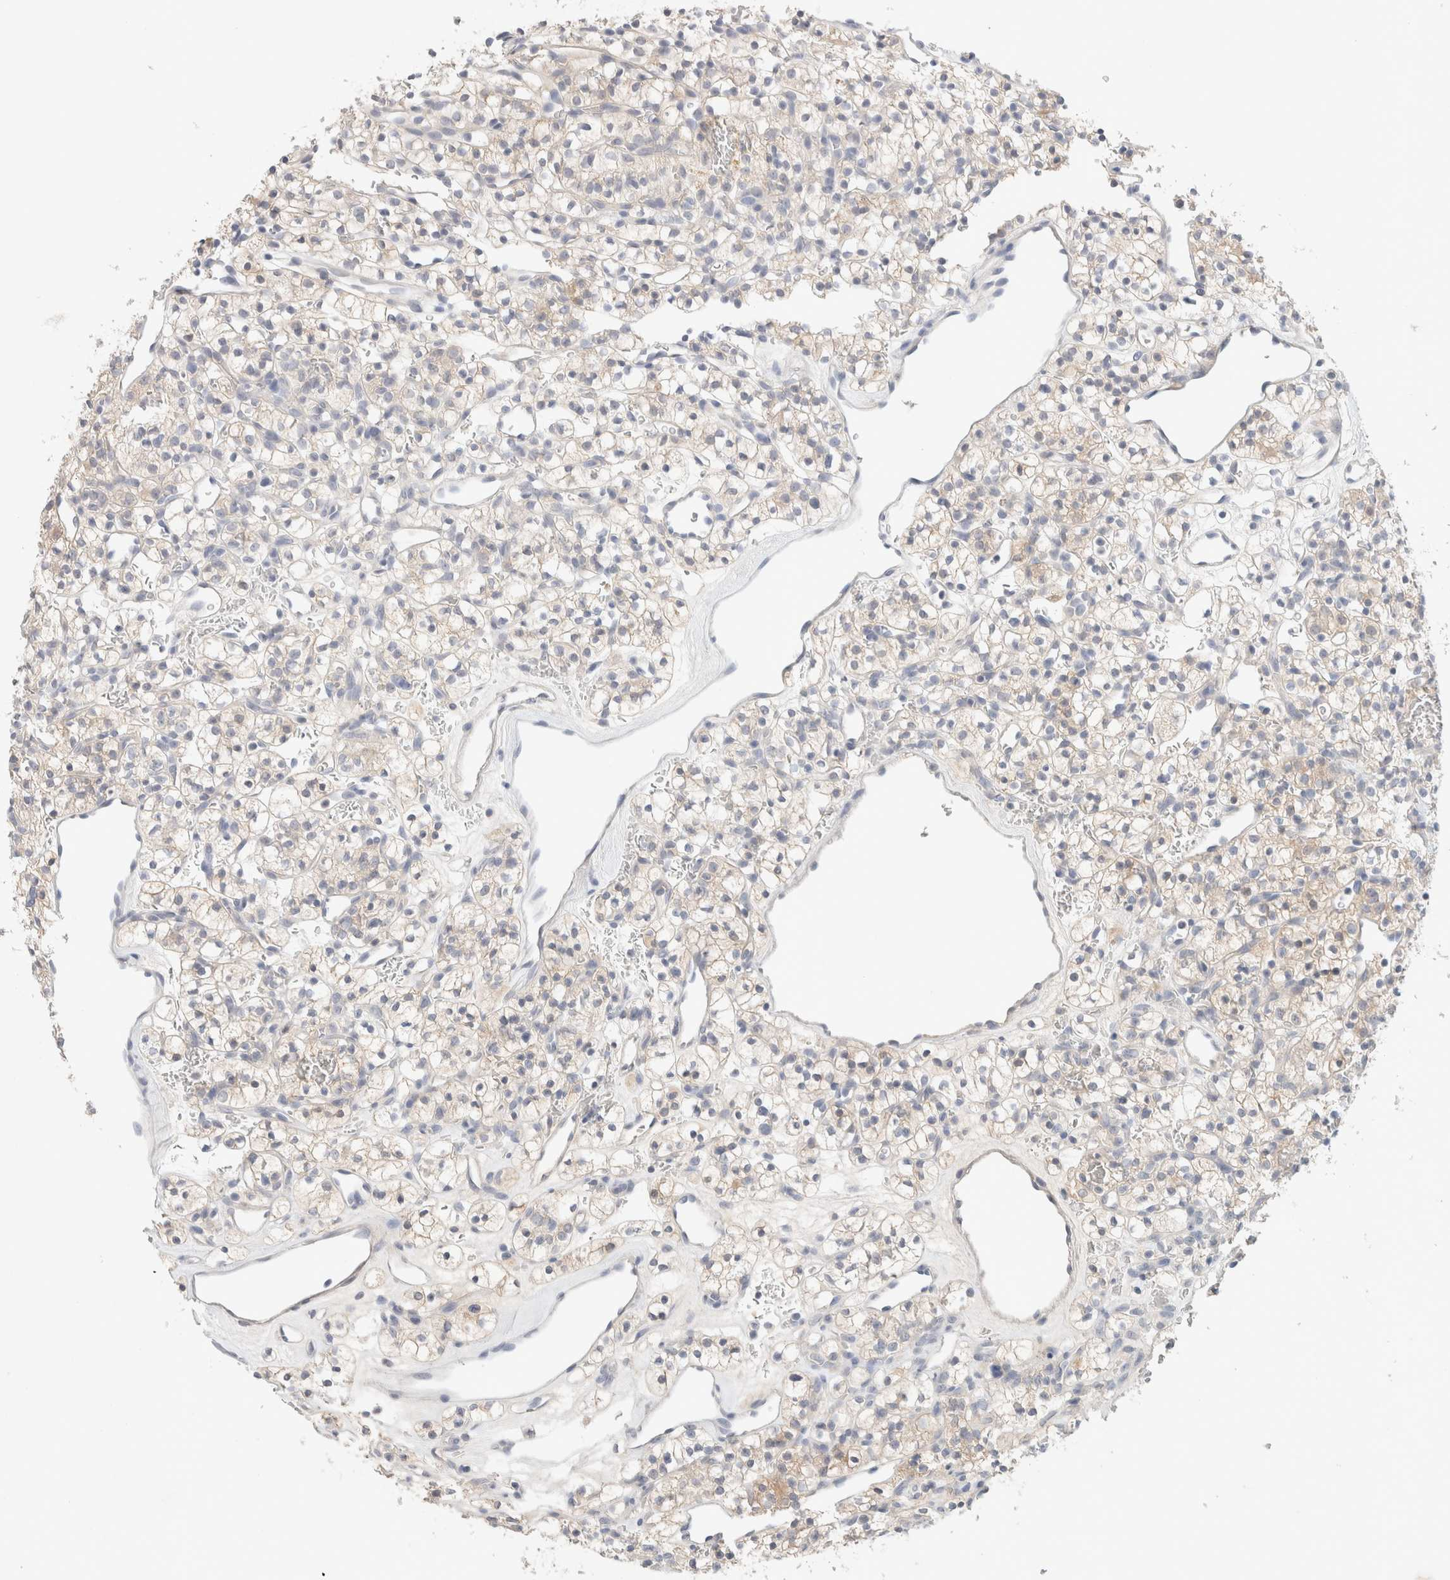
{"staining": {"intensity": "weak", "quantity": "<25%", "location": "cytoplasmic/membranous"}, "tissue": "renal cancer", "cell_type": "Tumor cells", "image_type": "cancer", "snomed": [{"axis": "morphology", "description": "Adenocarcinoma, NOS"}, {"axis": "topography", "description": "Kidney"}], "caption": "Immunohistochemistry (IHC) photomicrograph of neoplastic tissue: human adenocarcinoma (renal) stained with DAB displays no significant protein positivity in tumor cells.", "gene": "MPP2", "patient": {"sex": "female", "age": 57}}